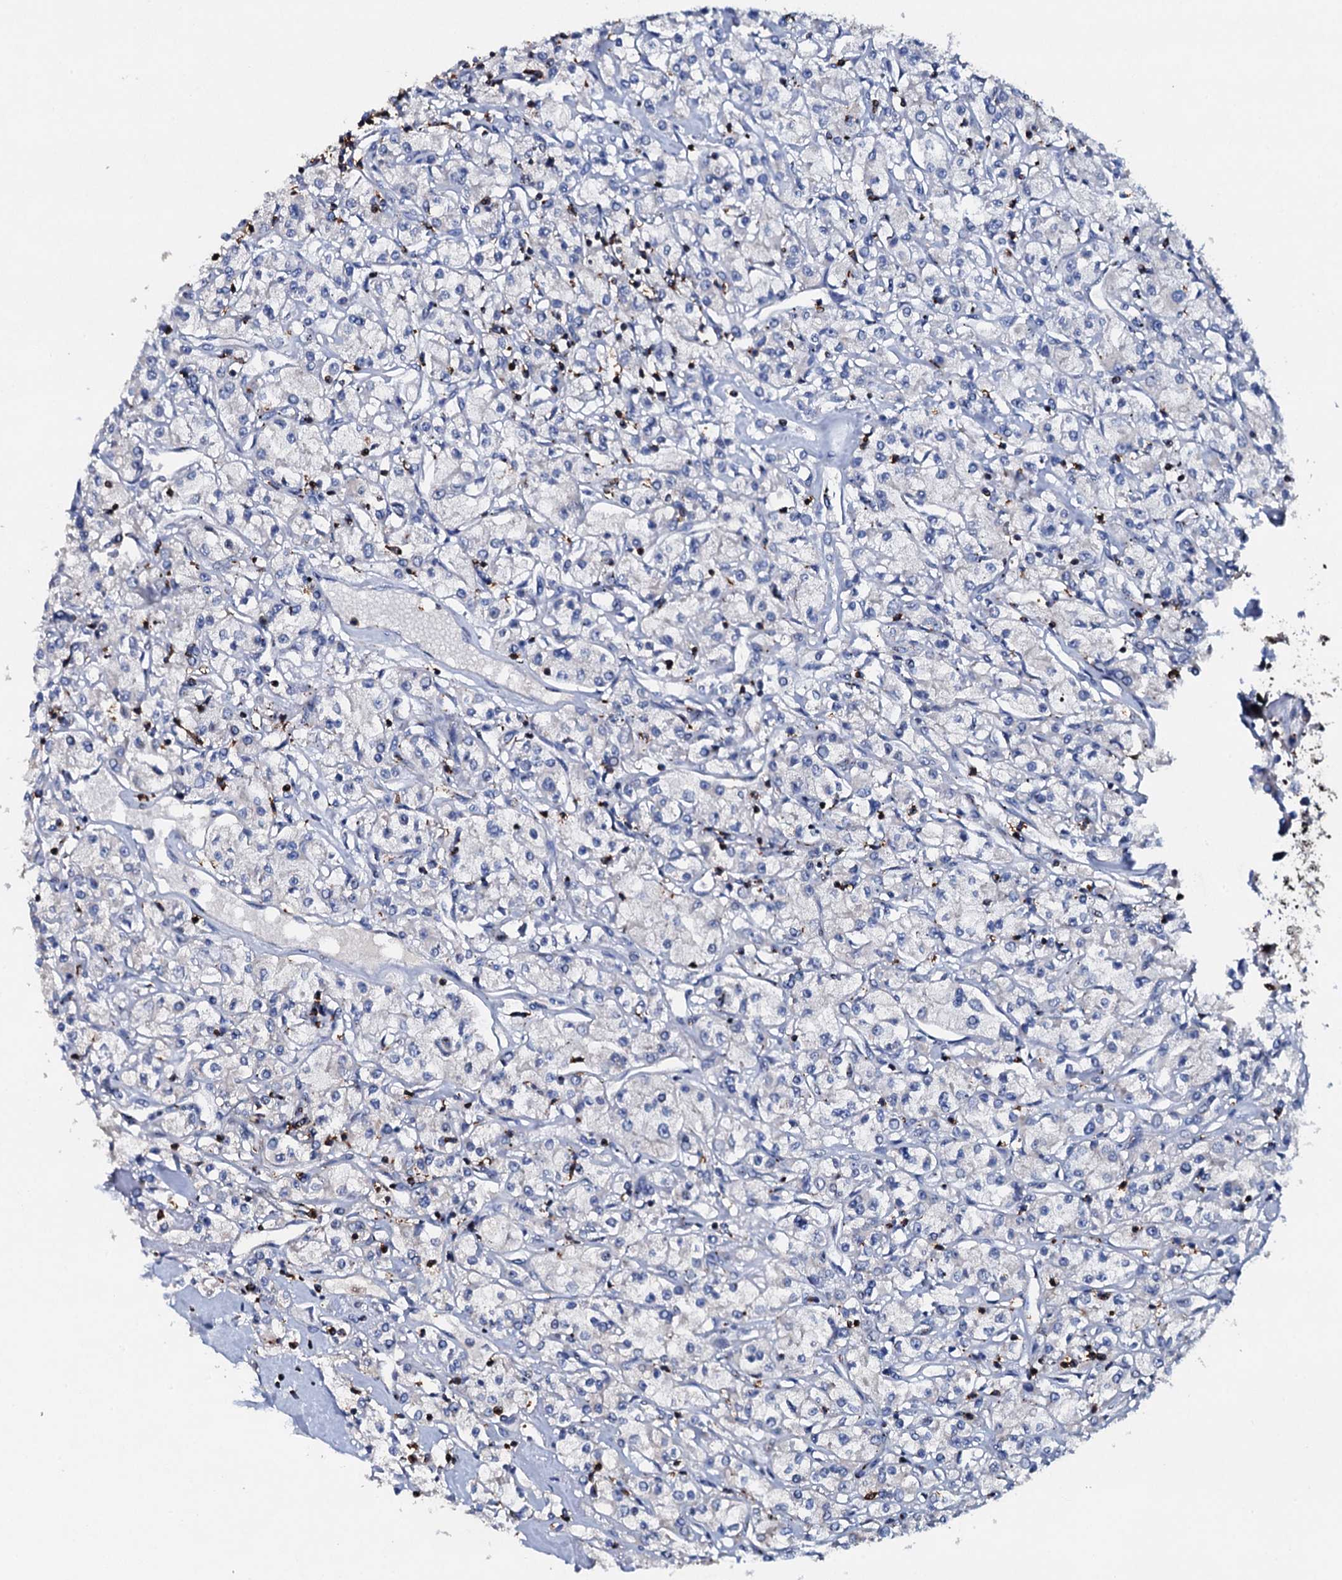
{"staining": {"intensity": "negative", "quantity": "none", "location": "none"}, "tissue": "renal cancer", "cell_type": "Tumor cells", "image_type": "cancer", "snomed": [{"axis": "morphology", "description": "Adenocarcinoma, NOS"}, {"axis": "topography", "description": "Kidney"}], "caption": "Tumor cells show no significant protein staining in renal adenocarcinoma. (DAB immunohistochemistry (IHC), high magnification).", "gene": "MS4A4E", "patient": {"sex": "female", "age": 59}}